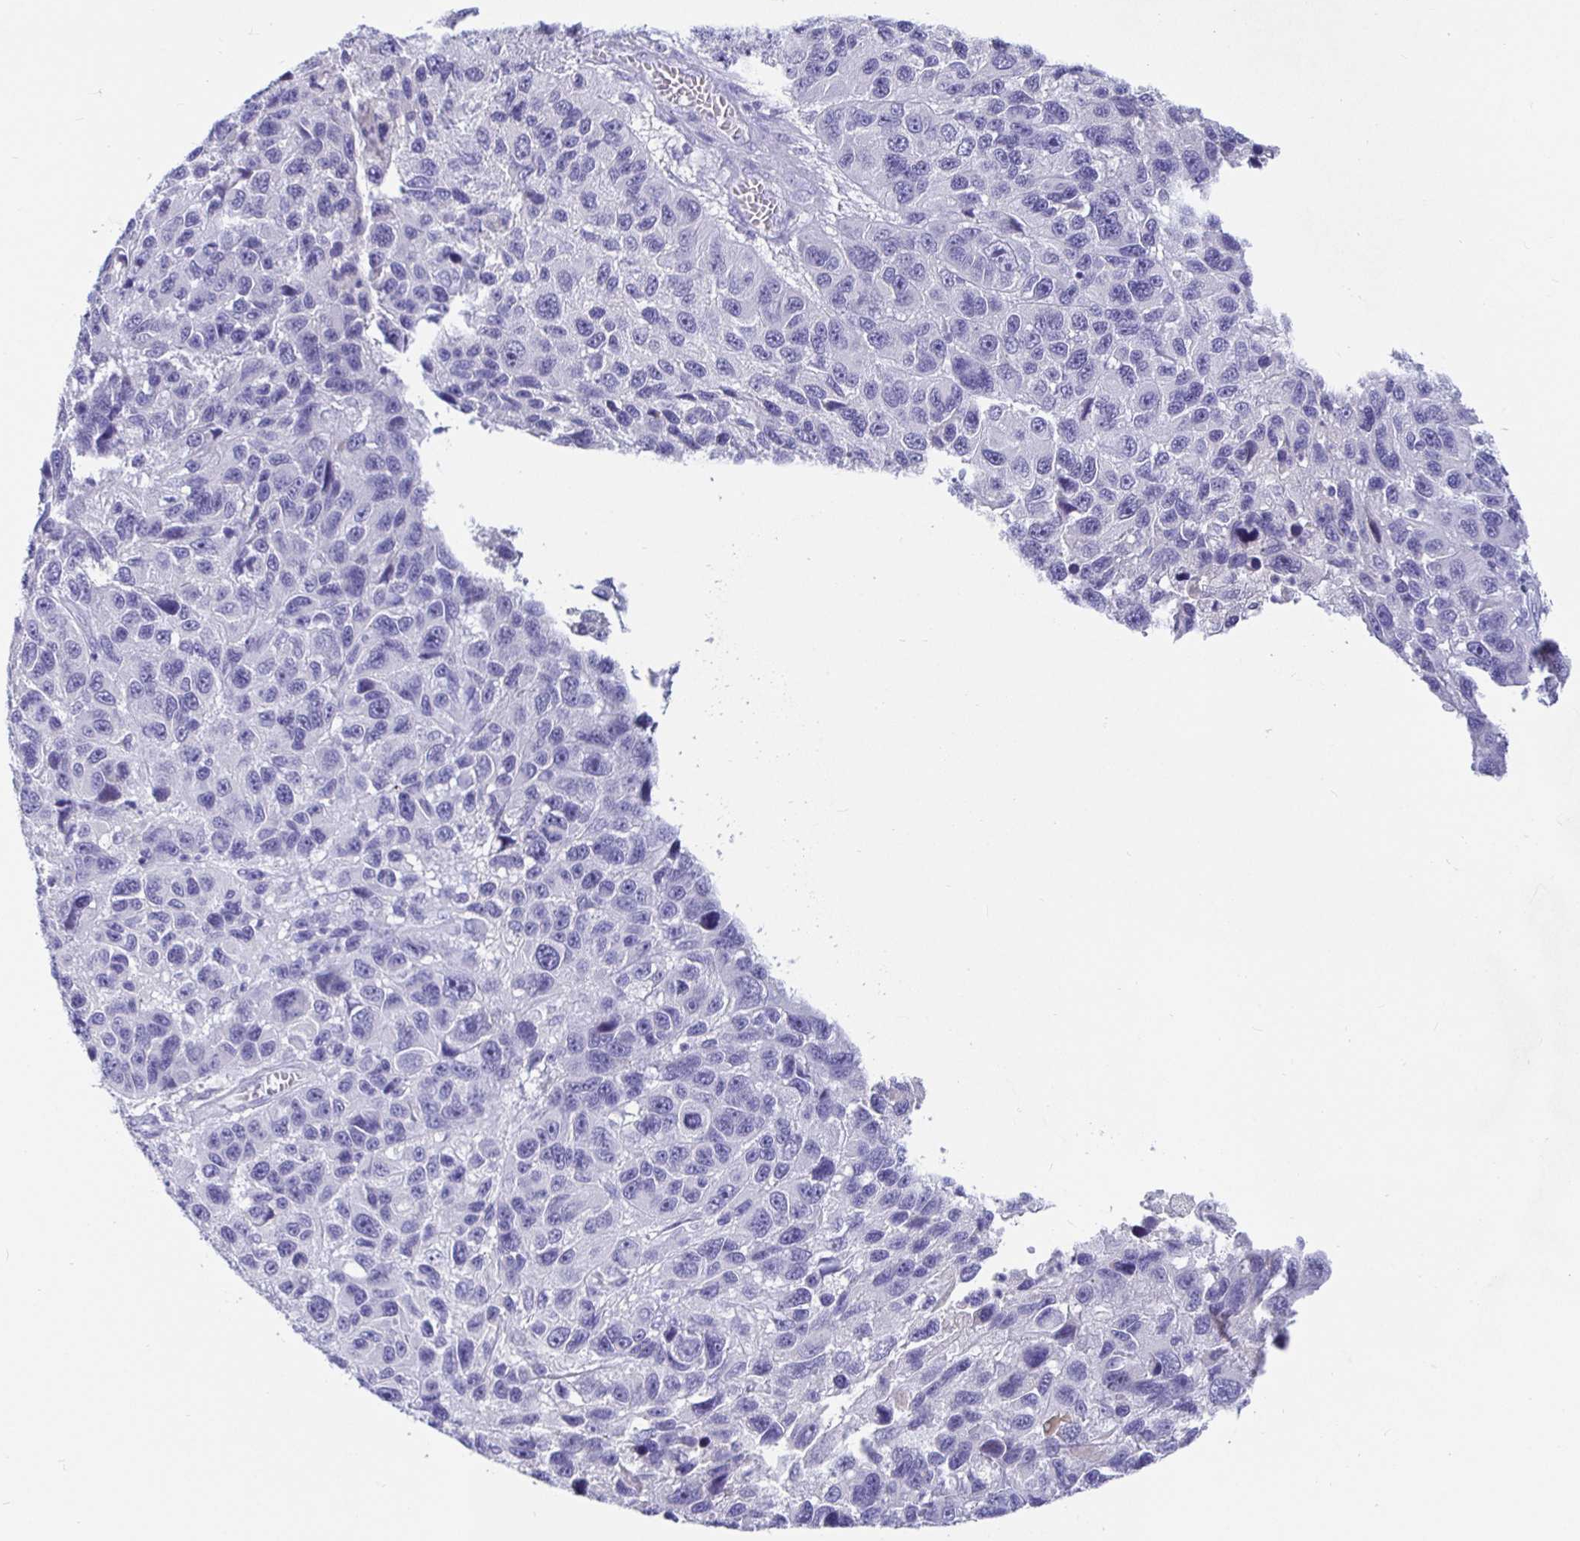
{"staining": {"intensity": "negative", "quantity": "none", "location": "none"}, "tissue": "melanoma", "cell_type": "Tumor cells", "image_type": "cancer", "snomed": [{"axis": "morphology", "description": "Malignant melanoma, NOS"}, {"axis": "topography", "description": "Skin"}], "caption": "There is no significant staining in tumor cells of melanoma.", "gene": "TPTE", "patient": {"sex": "male", "age": 53}}